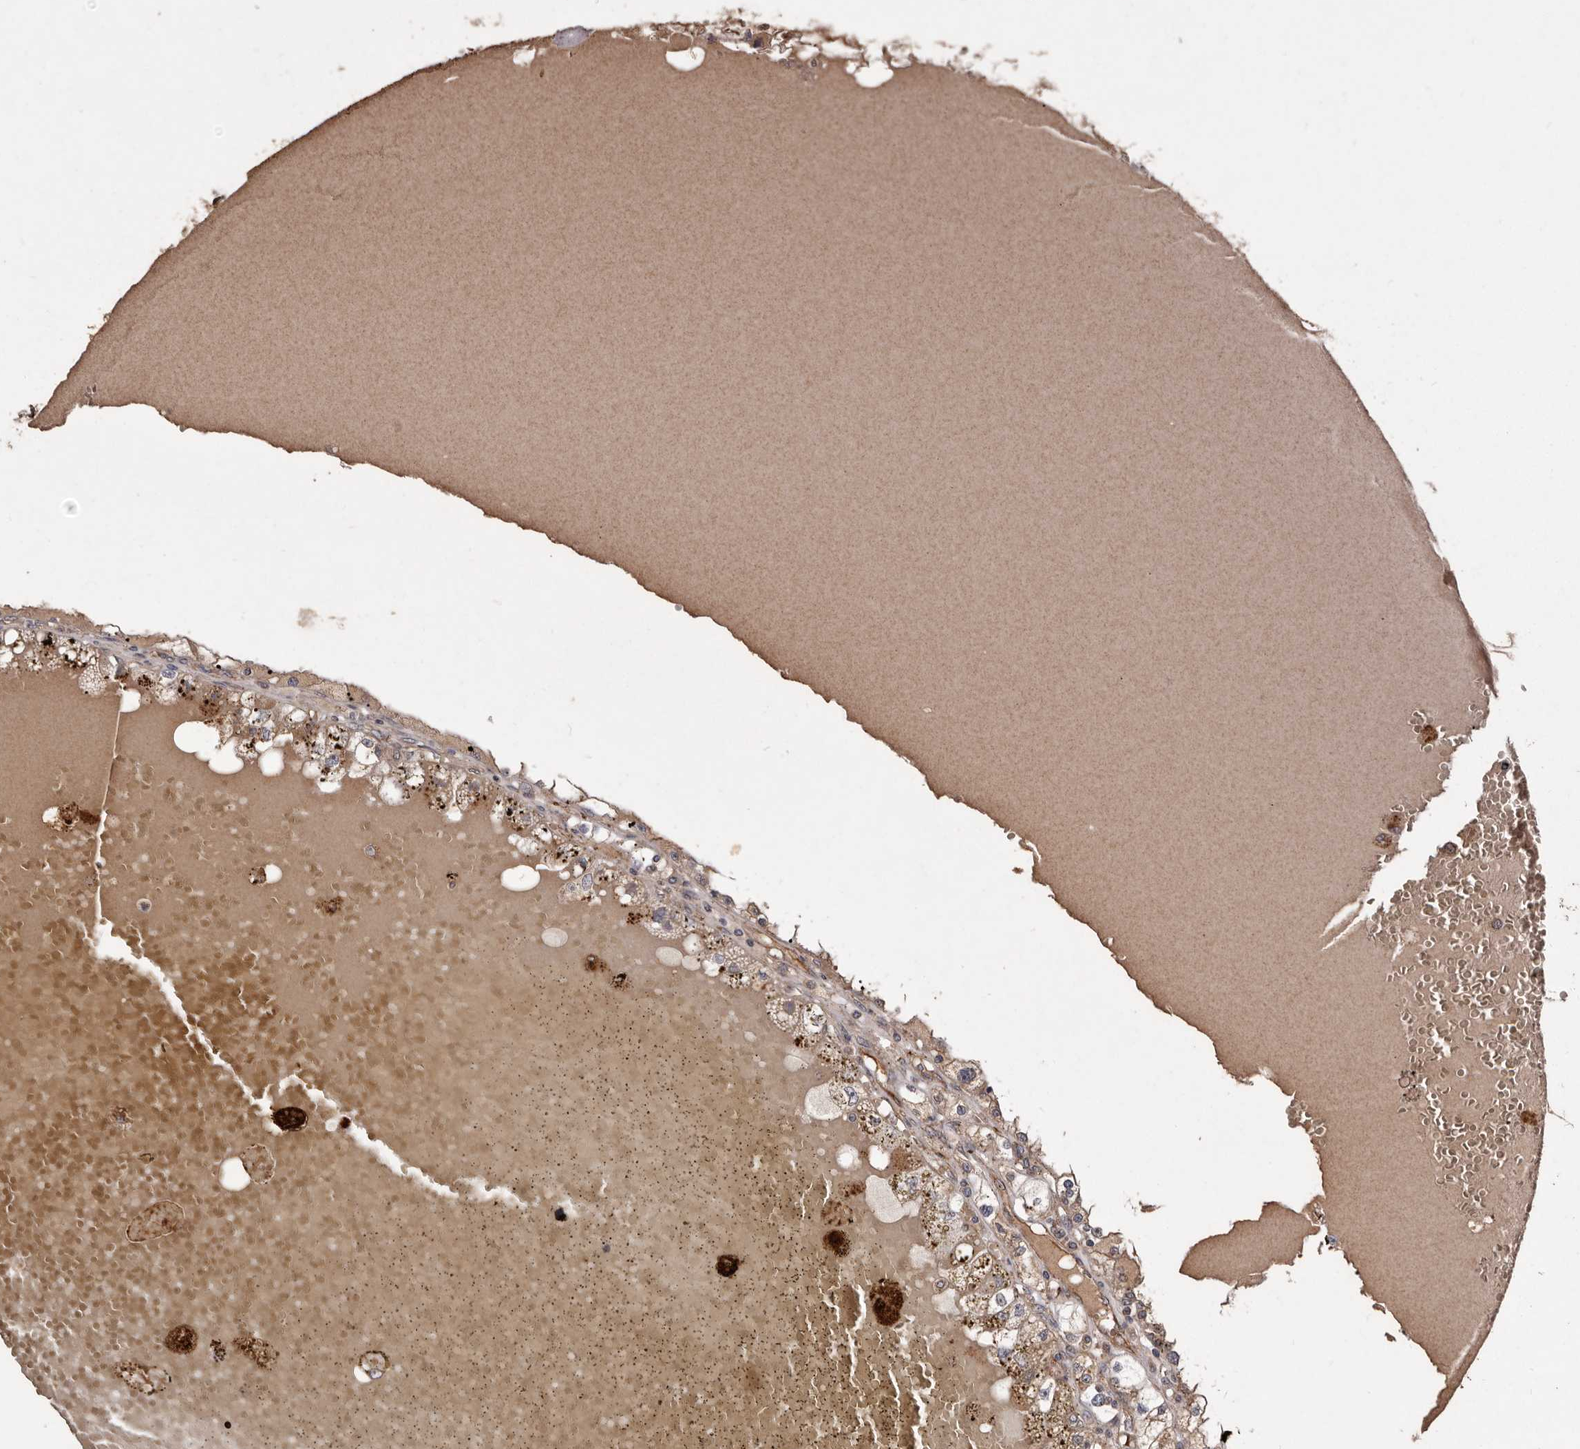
{"staining": {"intensity": "moderate", "quantity": ">75%", "location": "cytoplasmic/membranous"}, "tissue": "renal cancer", "cell_type": "Tumor cells", "image_type": "cancer", "snomed": [{"axis": "morphology", "description": "Adenocarcinoma, NOS"}, {"axis": "topography", "description": "Kidney"}], "caption": "A brown stain shows moderate cytoplasmic/membranous expression of a protein in adenocarcinoma (renal) tumor cells.", "gene": "BRAT1", "patient": {"sex": "male", "age": 56}}